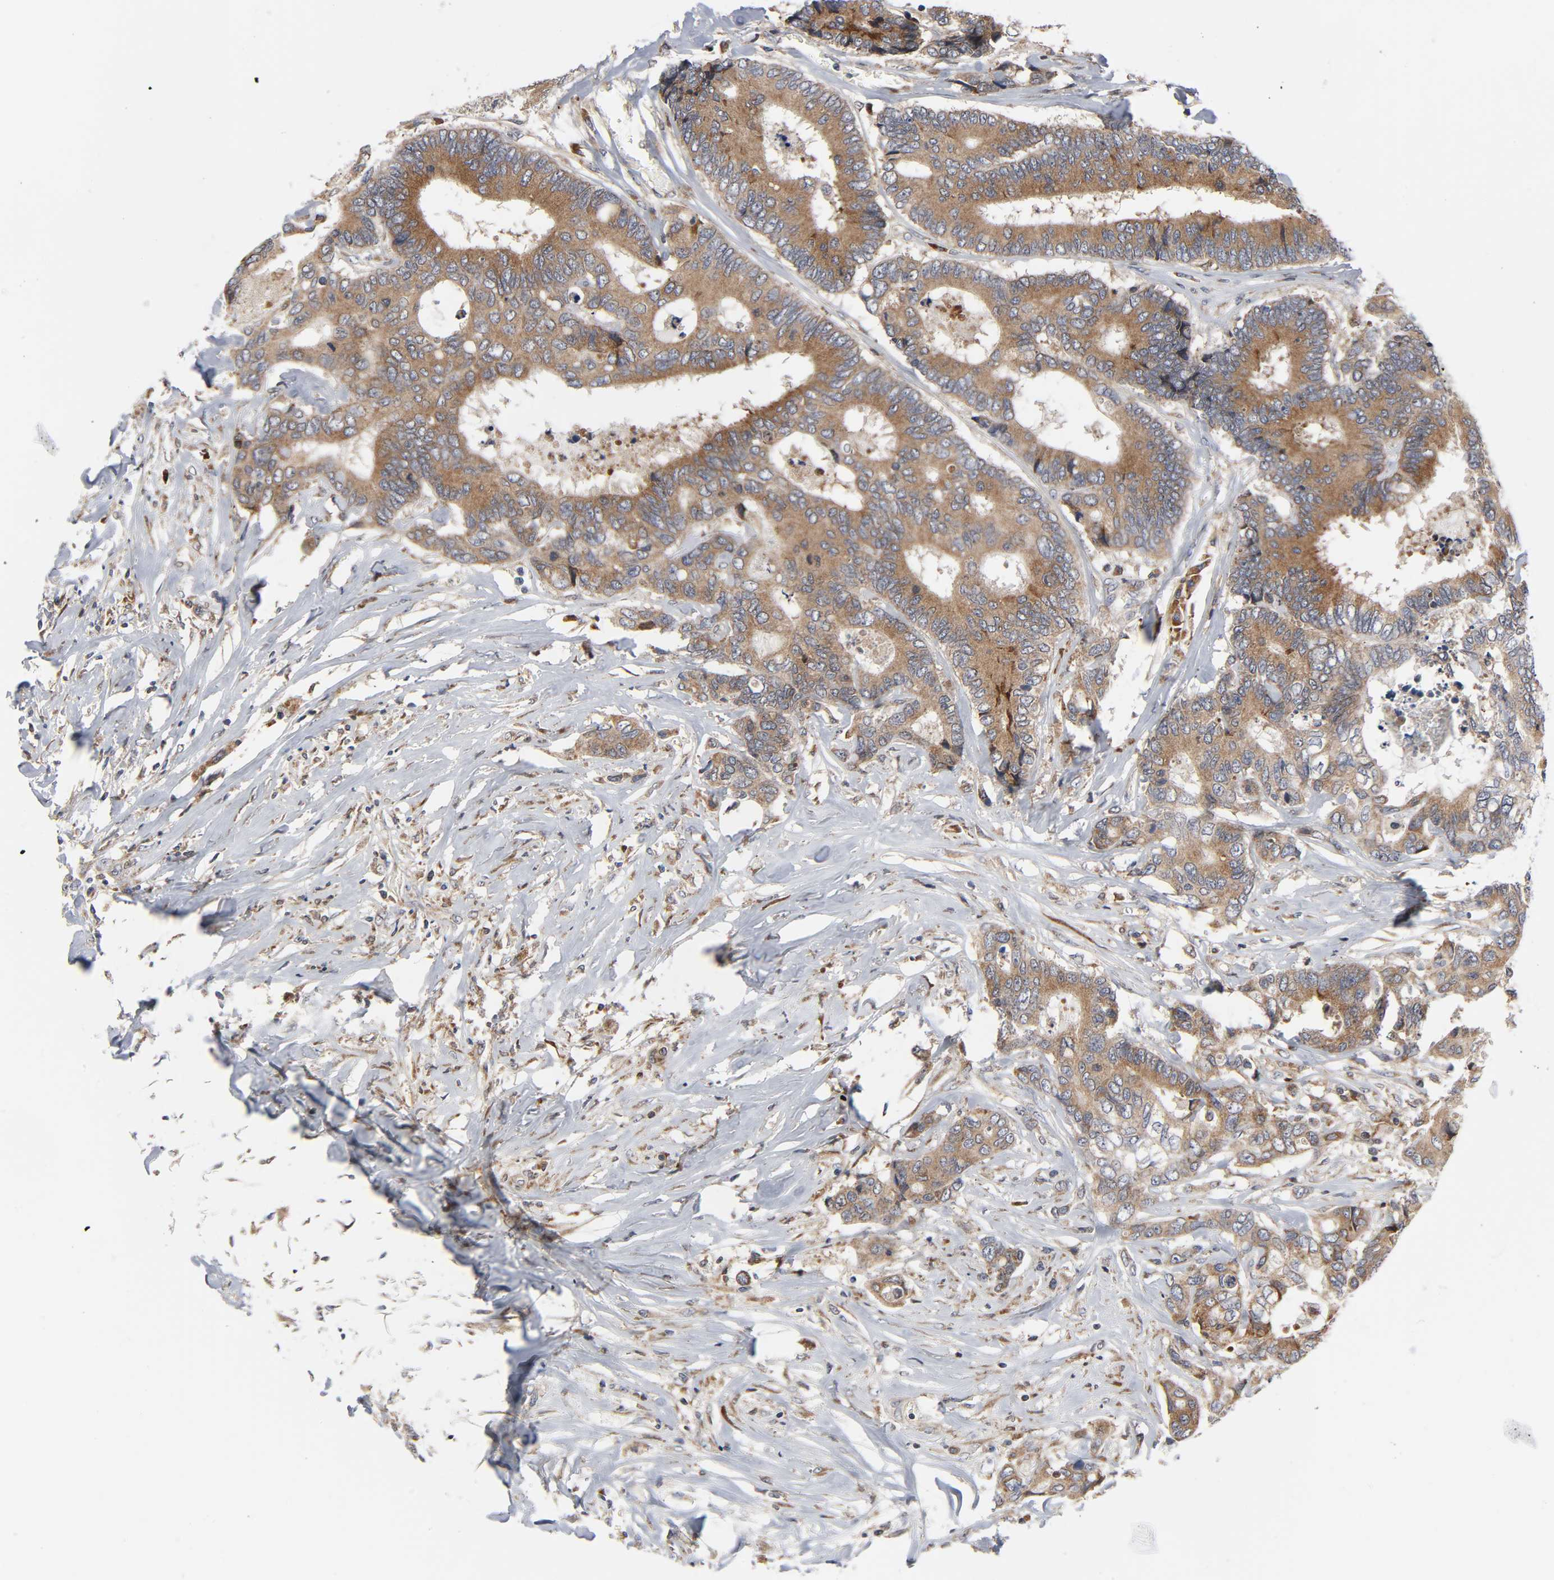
{"staining": {"intensity": "moderate", "quantity": ">75%", "location": "cytoplasmic/membranous"}, "tissue": "colorectal cancer", "cell_type": "Tumor cells", "image_type": "cancer", "snomed": [{"axis": "morphology", "description": "Adenocarcinoma, NOS"}, {"axis": "topography", "description": "Rectum"}], "caption": "Human adenocarcinoma (colorectal) stained with a protein marker demonstrates moderate staining in tumor cells.", "gene": "BAX", "patient": {"sex": "male", "age": 55}}